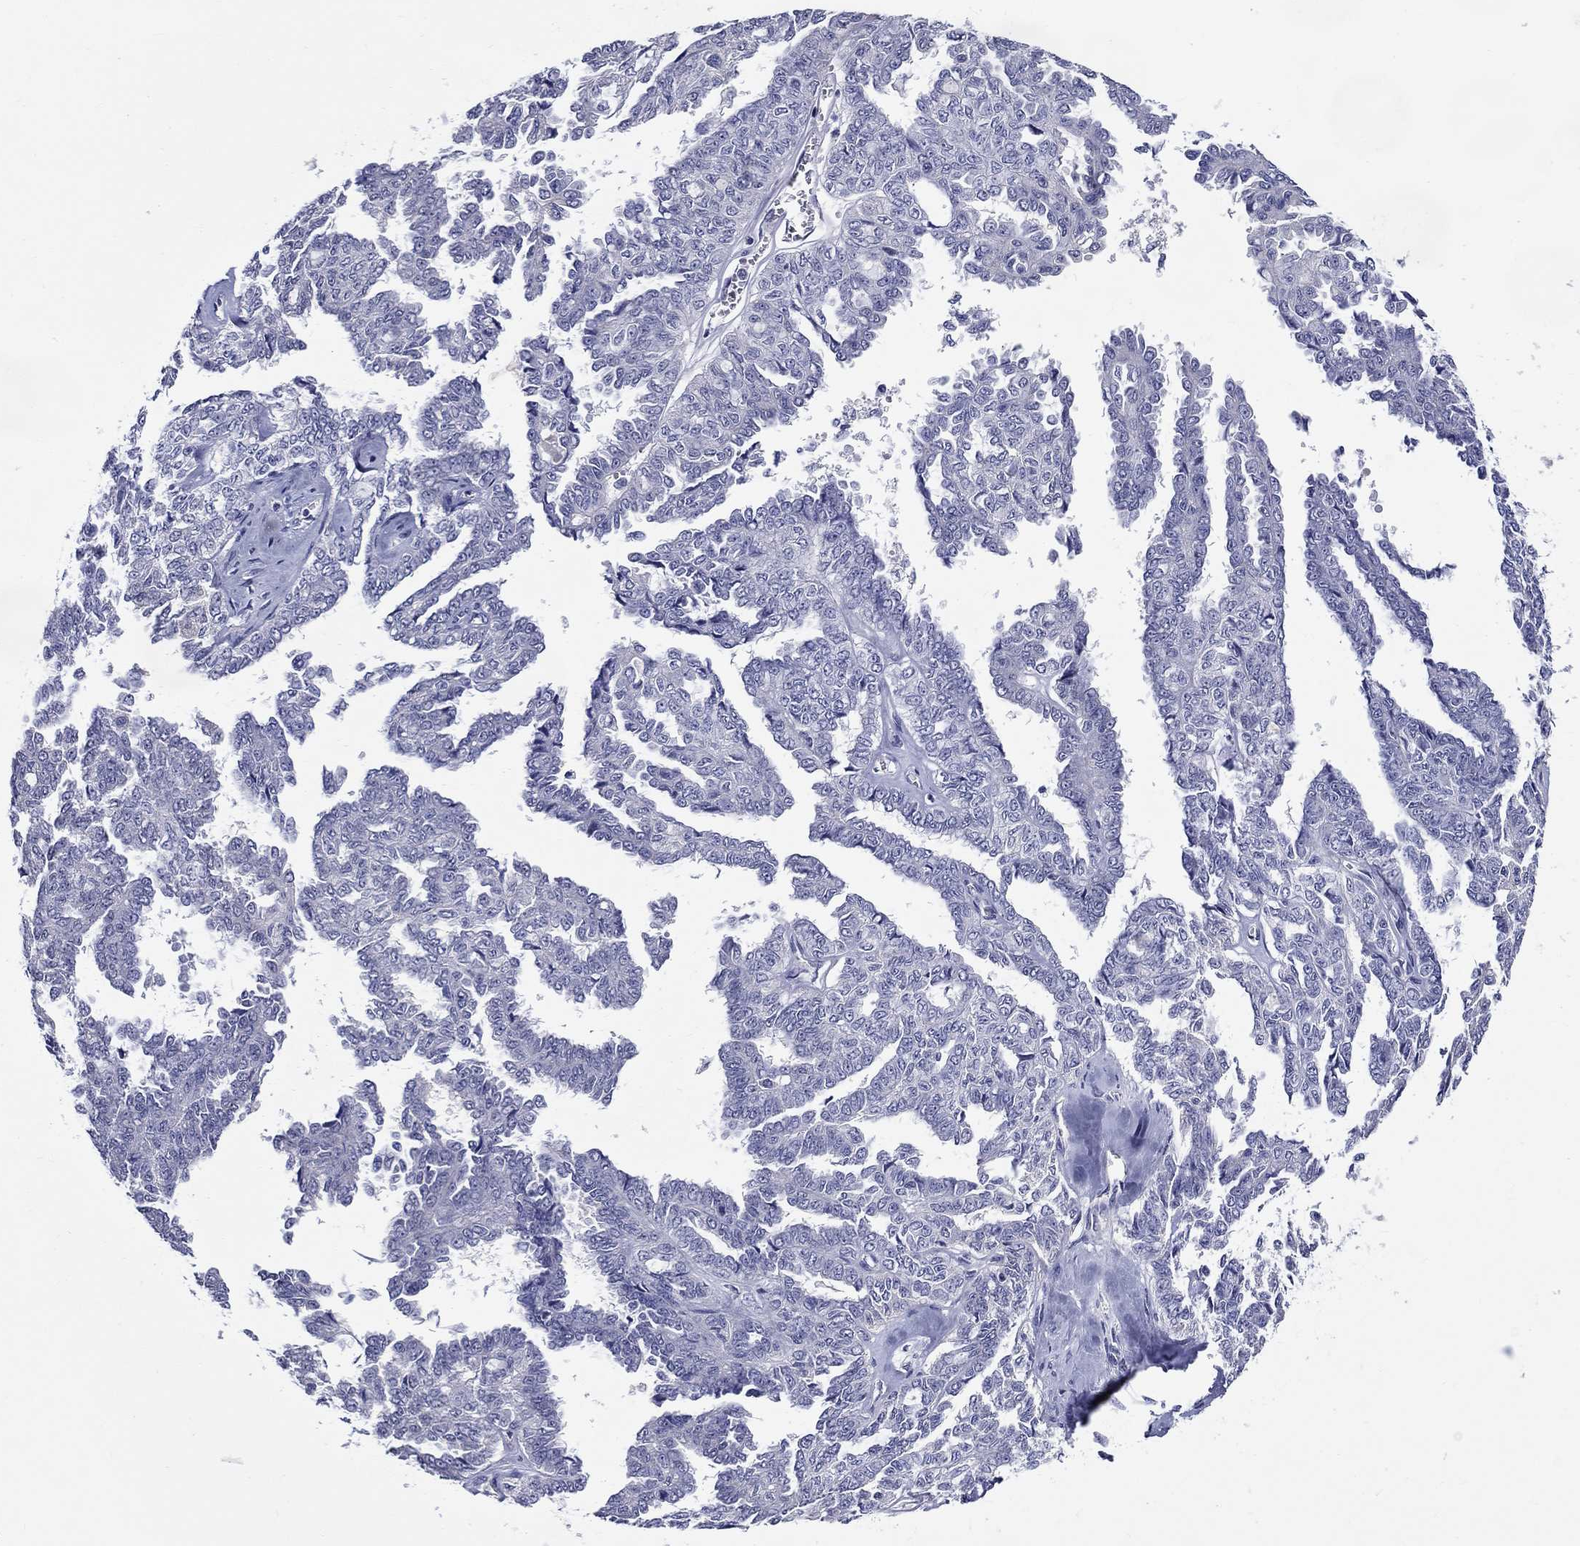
{"staining": {"intensity": "negative", "quantity": "none", "location": "none"}, "tissue": "ovarian cancer", "cell_type": "Tumor cells", "image_type": "cancer", "snomed": [{"axis": "morphology", "description": "Cystadenocarcinoma, serous, NOS"}, {"axis": "topography", "description": "Ovary"}], "caption": "Immunohistochemistry photomicrograph of neoplastic tissue: ovarian cancer stained with DAB shows no significant protein positivity in tumor cells.", "gene": "SLC30A3", "patient": {"sex": "female", "age": 71}}